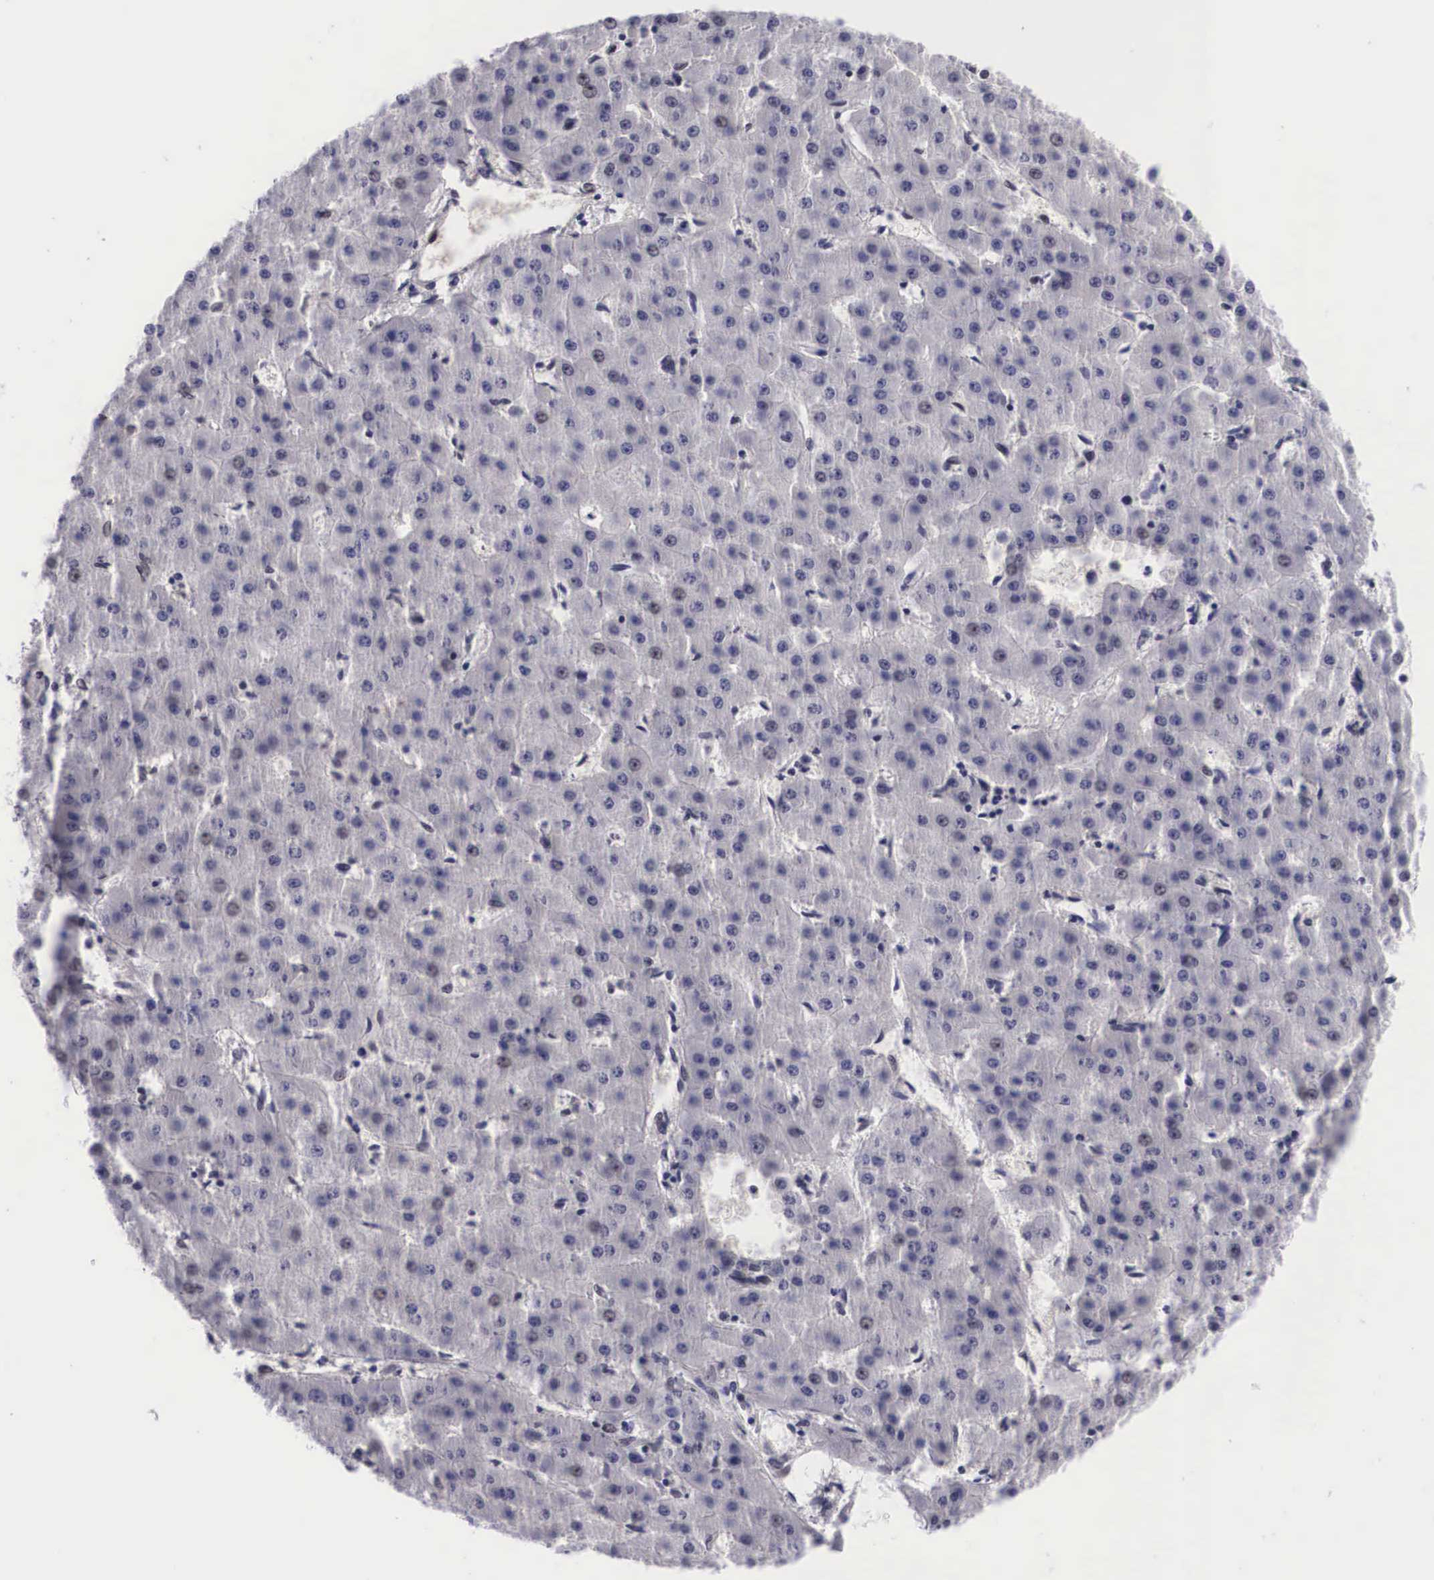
{"staining": {"intensity": "negative", "quantity": "none", "location": "none"}, "tissue": "liver cancer", "cell_type": "Tumor cells", "image_type": "cancer", "snomed": [{"axis": "morphology", "description": "Carcinoma, Hepatocellular, NOS"}, {"axis": "topography", "description": "Liver"}], "caption": "This is an immunohistochemistry image of liver cancer (hepatocellular carcinoma). There is no positivity in tumor cells.", "gene": "OTX2", "patient": {"sex": "female", "age": 52}}